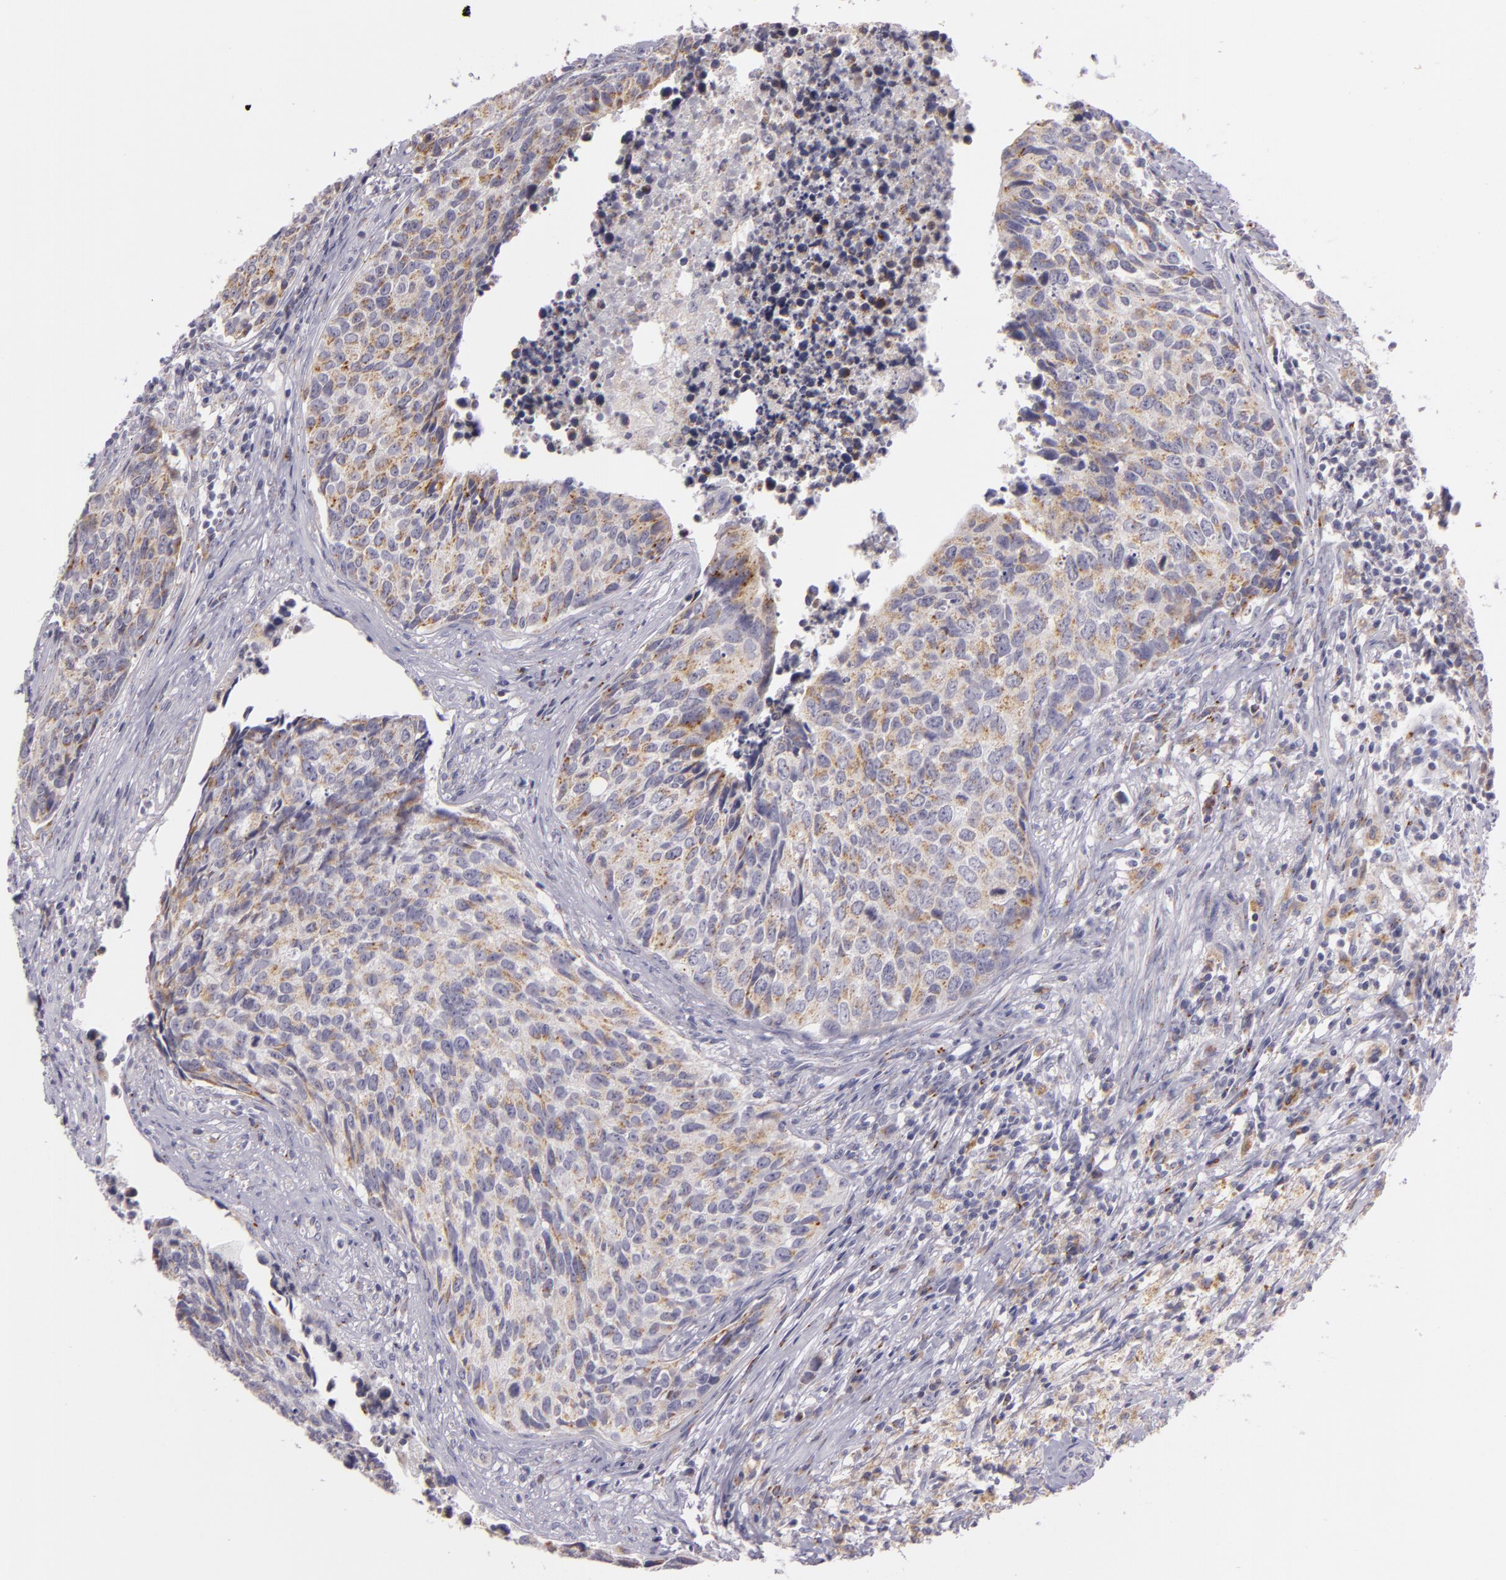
{"staining": {"intensity": "weak", "quantity": ">75%", "location": "cytoplasmic/membranous"}, "tissue": "urothelial cancer", "cell_type": "Tumor cells", "image_type": "cancer", "snomed": [{"axis": "morphology", "description": "Urothelial carcinoma, High grade"}, {"axis": "topography", "description": "Urinary bladder"}], "caption": "An image of urothelial cancer stained for a protein exhibits weak cytoplasmic/membranous brown staining in tumor cells.", "gene": "CILK1", "patient": {"sex": "male", "age": 81}}